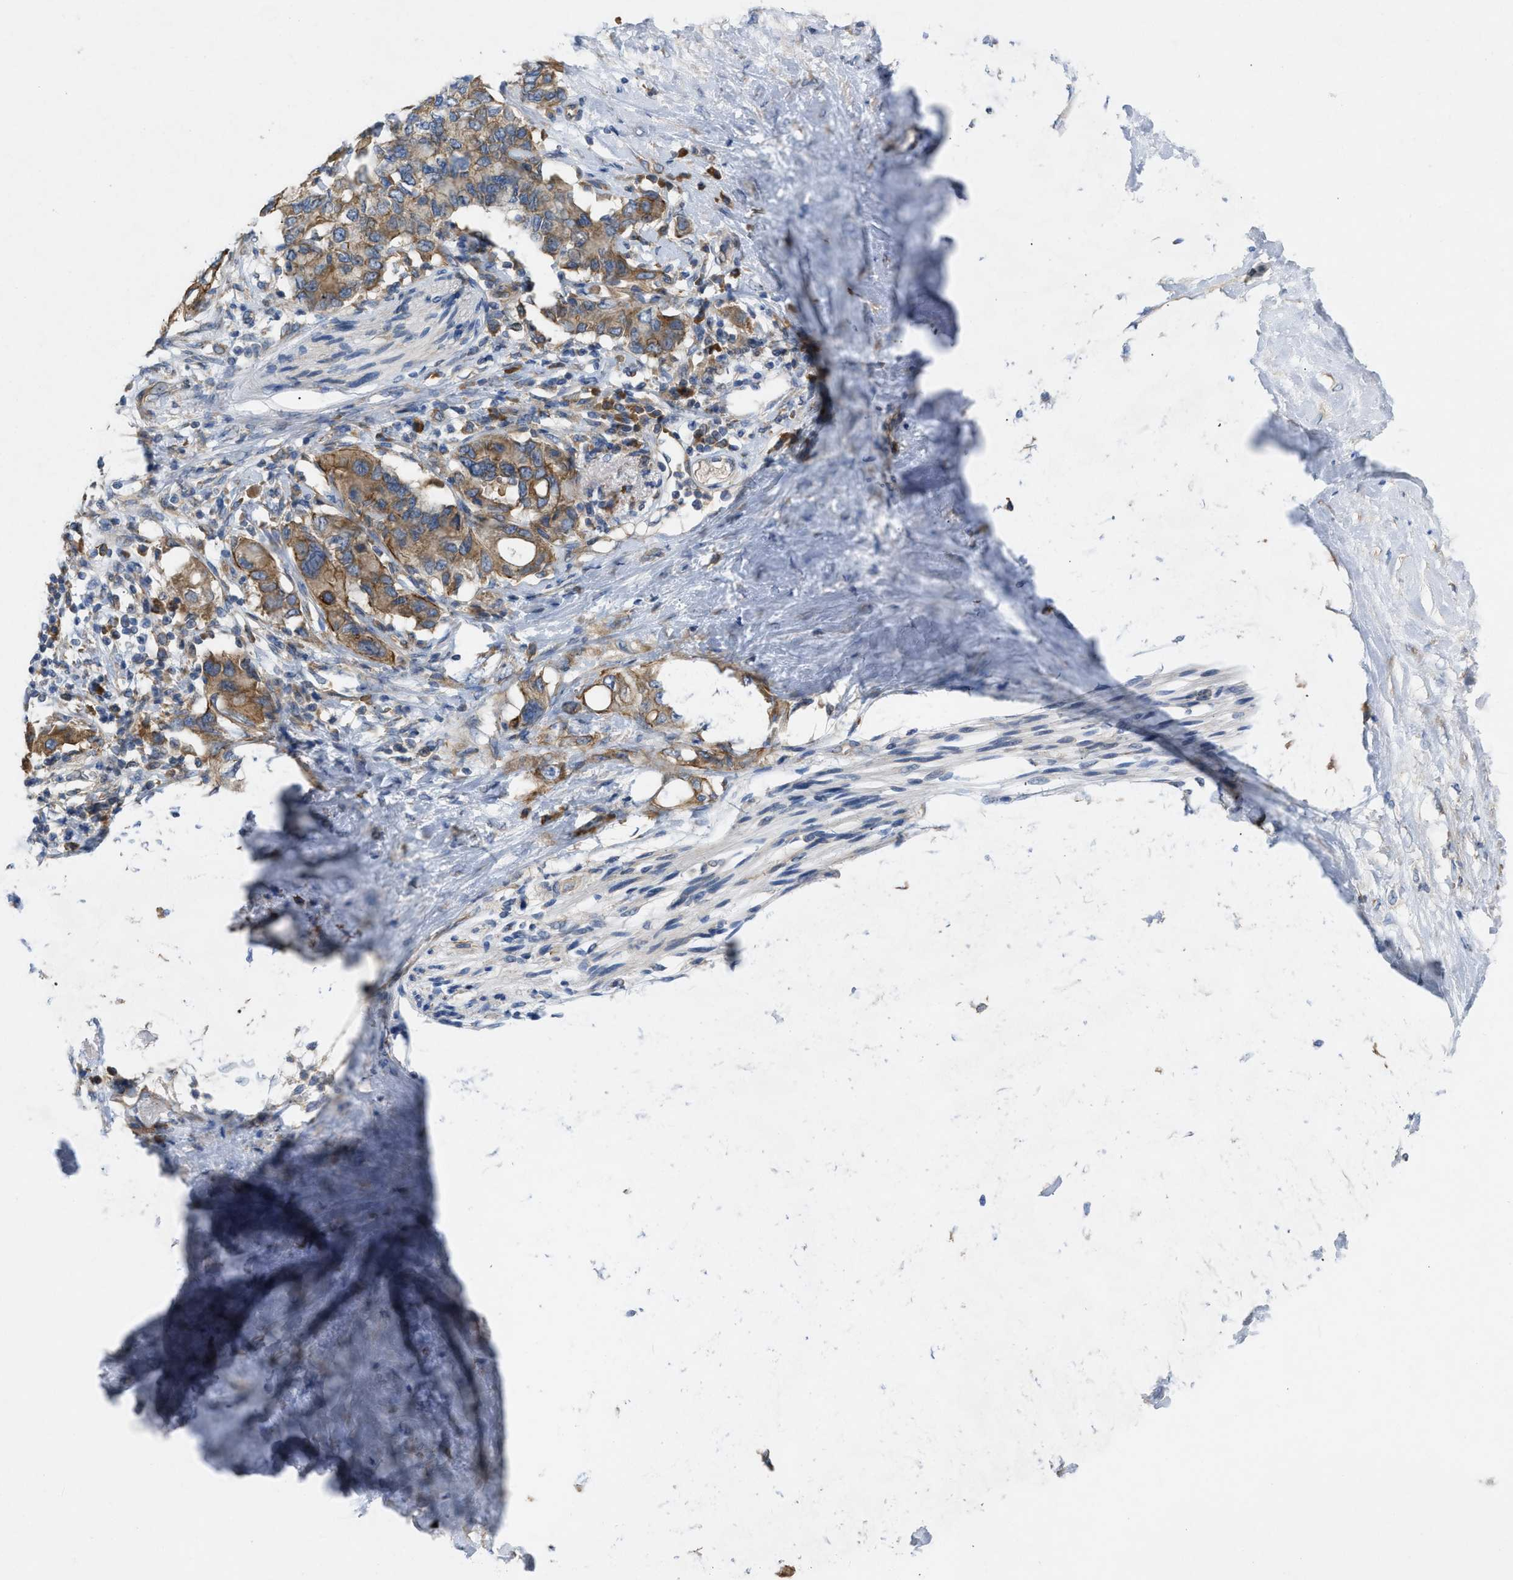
{"staining": {"intensity": "moderate", "quantity": ">75%", "location": "cytoplasmic/membranous"}, "tissue": "pancreatic cancer", "cell_type": "Tumor cells", "image_type": "cancer", "snomed": [{"axis": "morphology", "description": "Adenocarcinoma, NOS"}, {"axis": "topography", "description": "Pancreas"}], "caption": "Protein staining of pancreatic cancer (adenocarcinoma) tissue demonstrates moderate cytoplasmic/membranous positivity in approximately >75% of tumor cells.", "gene": "TMEM131", "patient": {"sex": "female", "age": 56}}